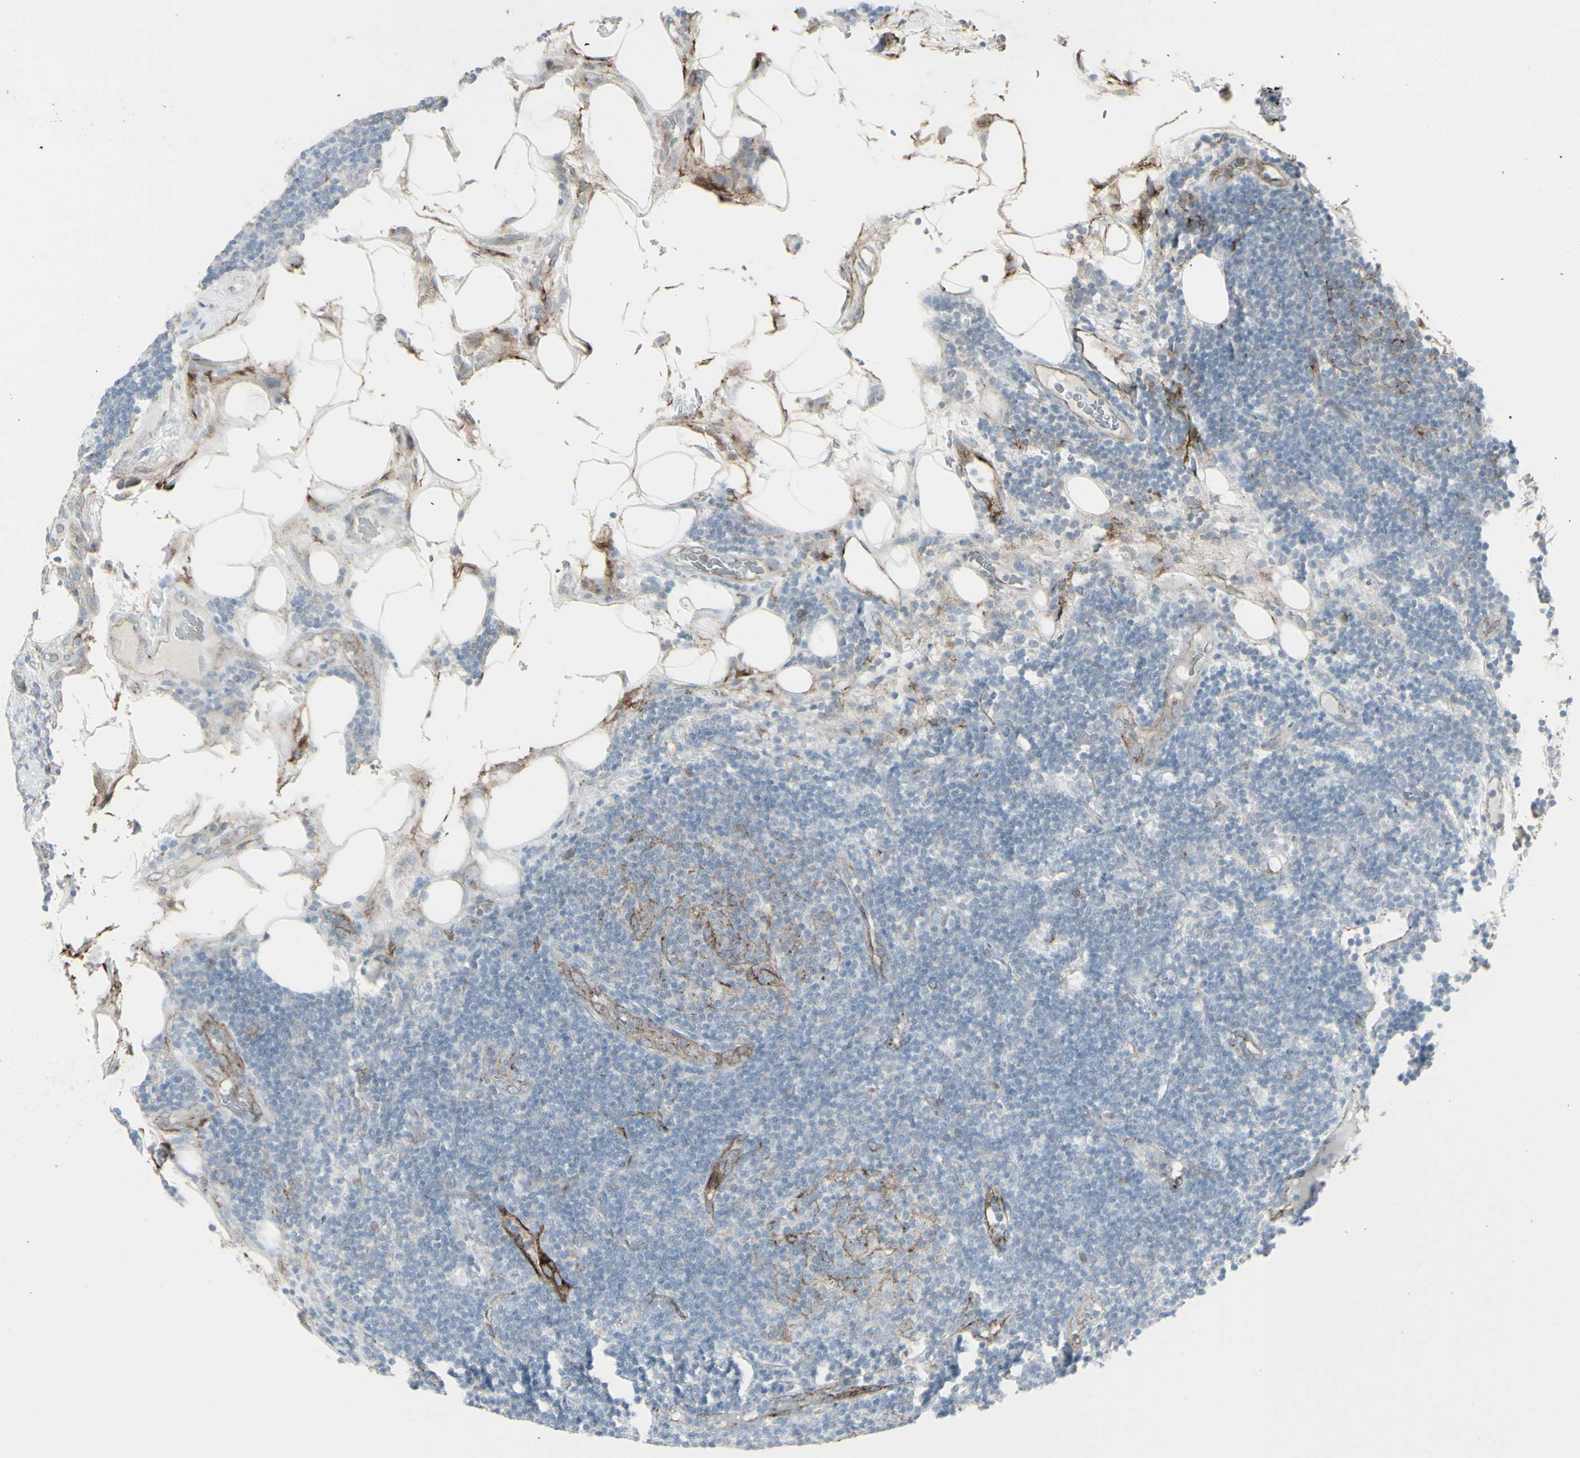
{"staining": {"intensity": "negative", "quantity": "none", "location": "none"}, "tissue": "lymphoma", "cell_type": "Tumor cells", "image_type": "cancer", "snomed": [{"axis": "morphology", "description": "Malignant lymphoma, non-Hodgkin's type, Low grade"}, {"axis": "topography", "description": "Lymph node"}], "caption": "Lymphoma stained for a protein using immunohistochemistry shows no expression tumor cells.", "gene": "GJA1", "patient": {"sex": "male", "age": 83}}